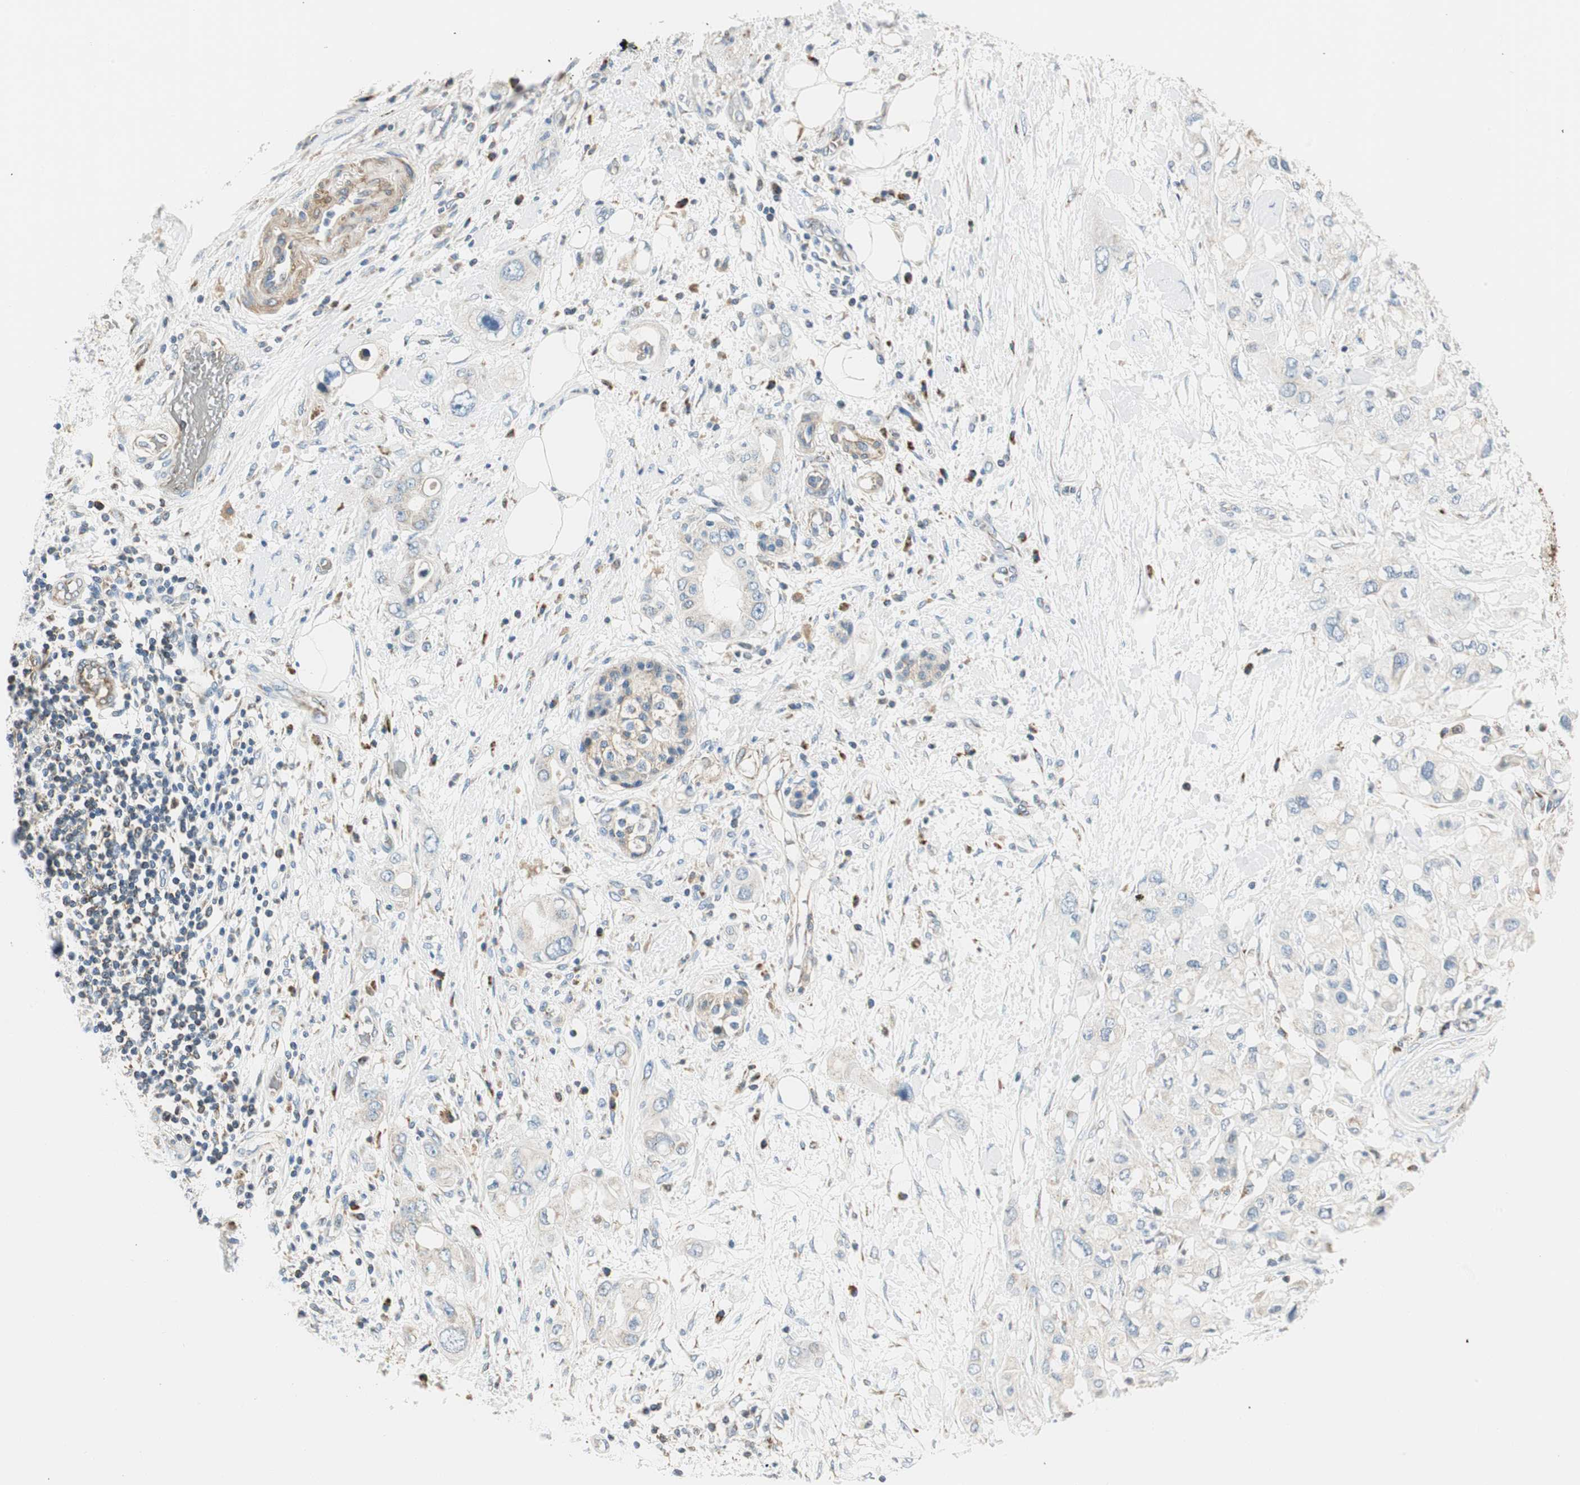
{"staining": {"intensity": "negative", "quantity": "none", "location": "none"}, "tissue": "pancreatic cancer", "cell_type": "Tumor cells", "image_type": "cancer", "snomed": [{"axis": "morphology", "description": "Adenocarcinoma, NOS"}, {"axis": "topography", "description": "Pancreas"}], "caption": "DAB (3,3'-diaminobenzidine) immunohistochemical staining of human pancreatic cancer shows no significant expression in tumor cells.", "gene": "RORB", "patient": {"sex": "female", "age": 56}}